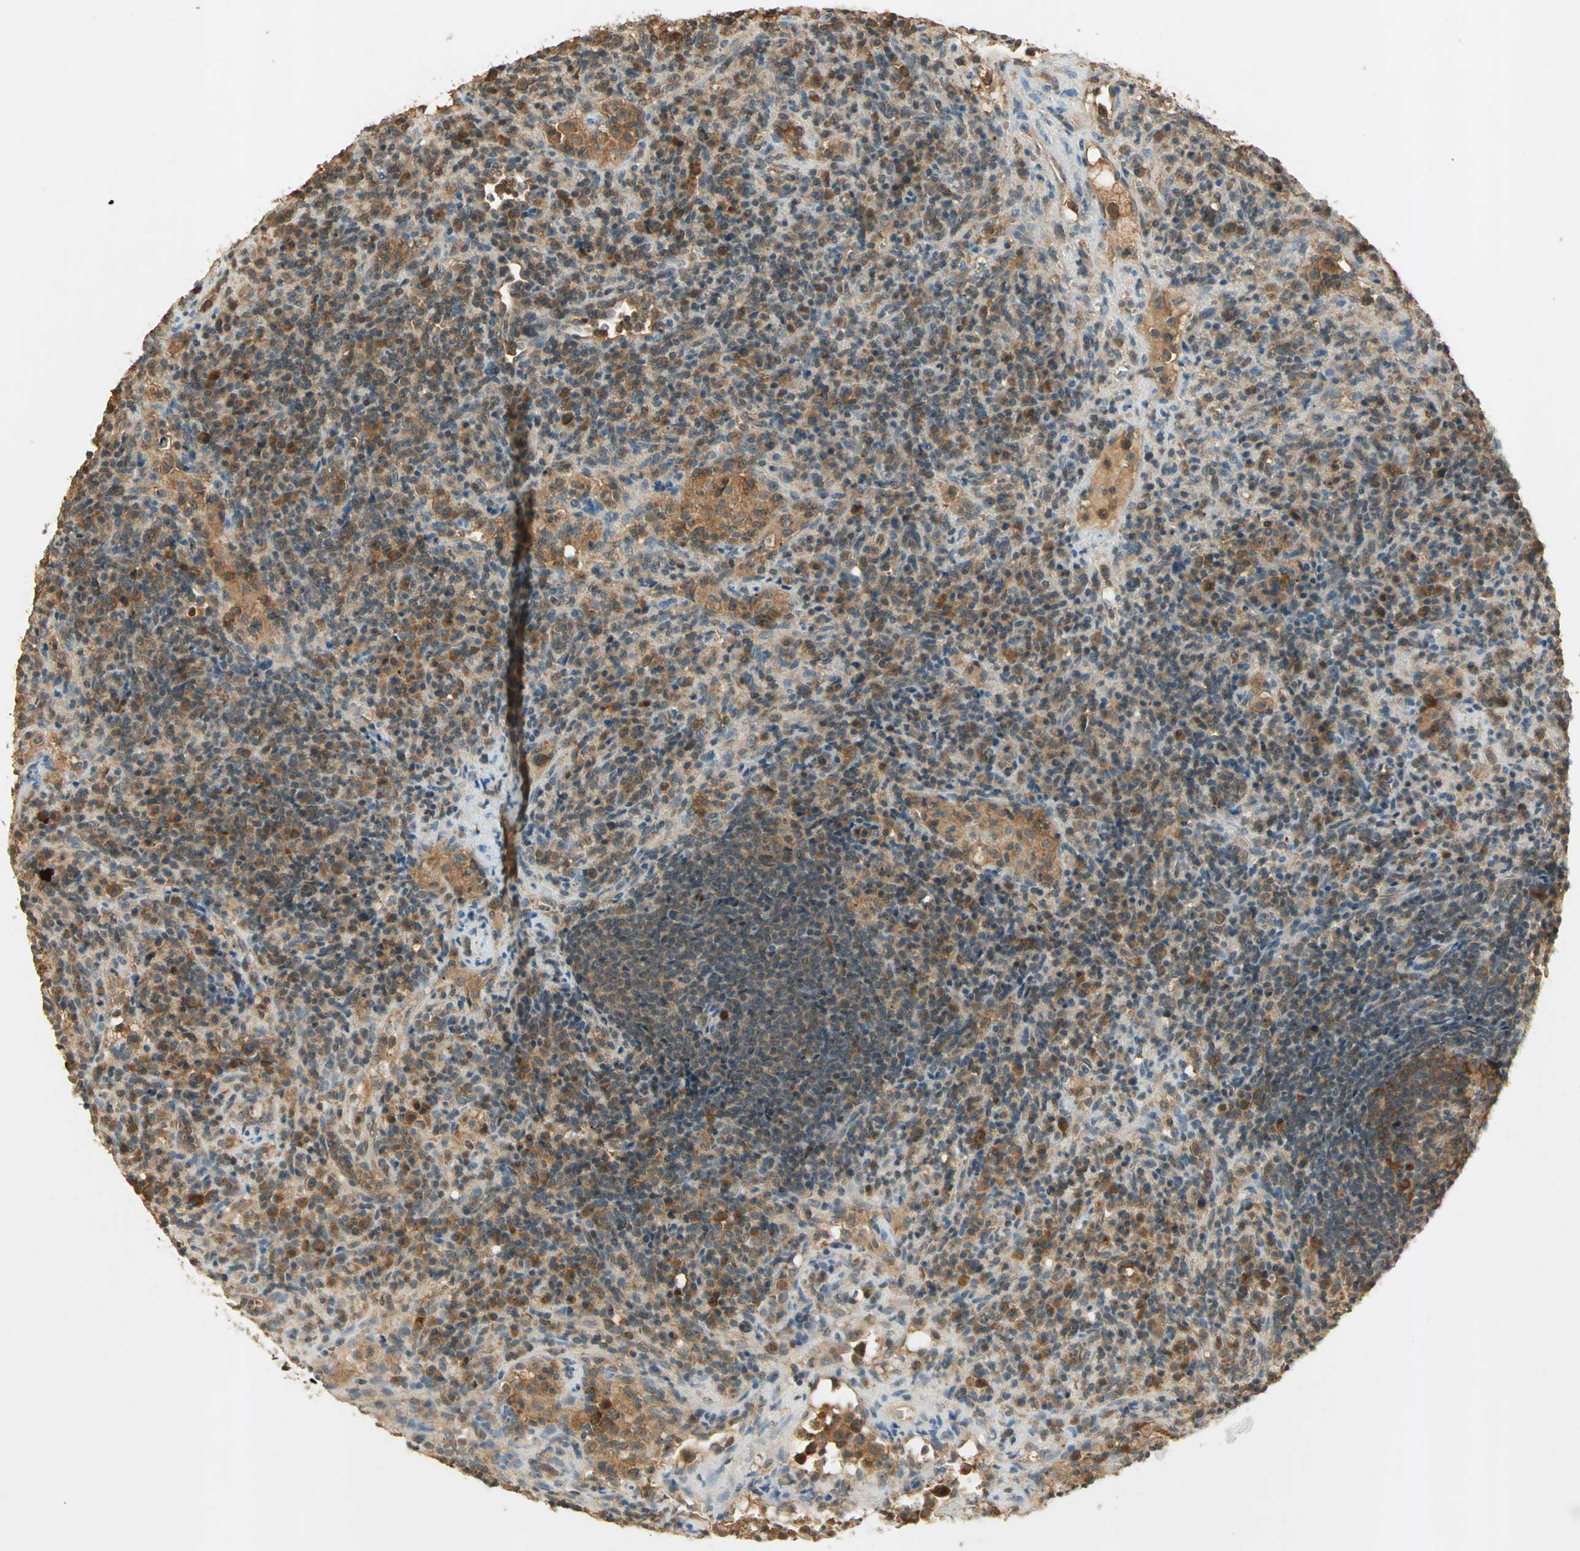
{"staining": {"intensity": "moderate", "quantity": ">75%", "location": "cytoplasmic/membranous"}, "tissue": "lymphoma", "cell_type": "Tumor cells", "image_type": "cancer", "snomed": [{"axis": "morphology", "description": "Hodgkin's disease, NOS"}, {"axis": "topography", "description": "Lymph node"}], "caption": "Hodgkin's disease stained with a brown dye exhibits moderate cytoplasmic/membranous positive positivity in about >75% of tumor cells.", "gene": "KEAP1", "patient": {"sex": "male", "age": 65}}